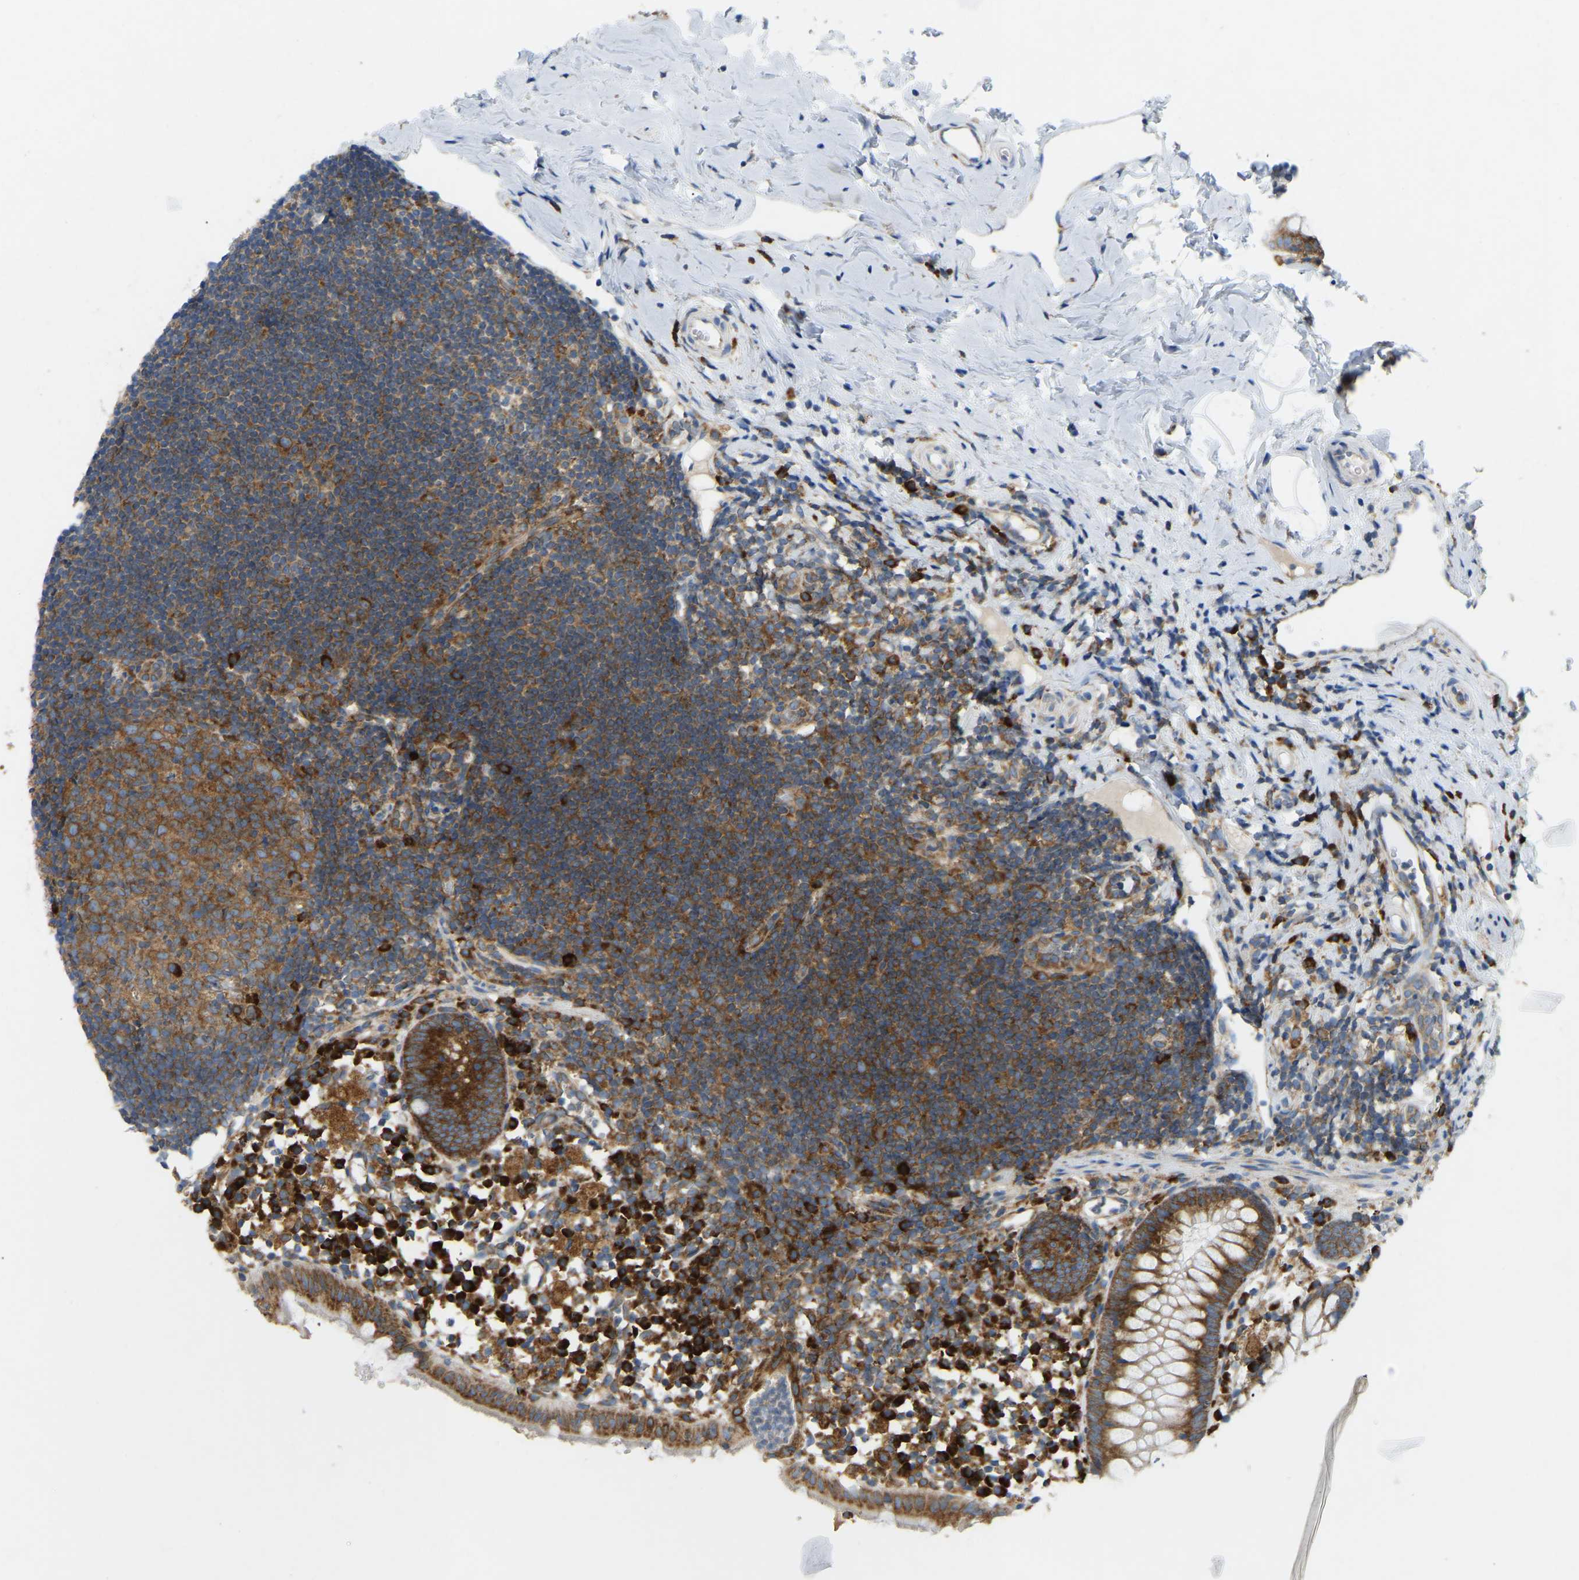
{"staining": {"intensity": "moderate", "quantity": ">75%", "location": "cytoplasmic/membranous"}, "tissue": "appendix", "cell_type": "Glandular cells", "image_type": "normal", "snomed": [{"axis": "morphology", "description": "Normal tissue, NOS"}, {"axis": "topography", "description": "Appendix"}], "caption": "Glandular cells exhibit moderate cytoplasmic/membranous positivity in about >75% of cells in unremarkable appendix.", "gene": "SND1", "patient": {"sex": "female", "age": 20}}